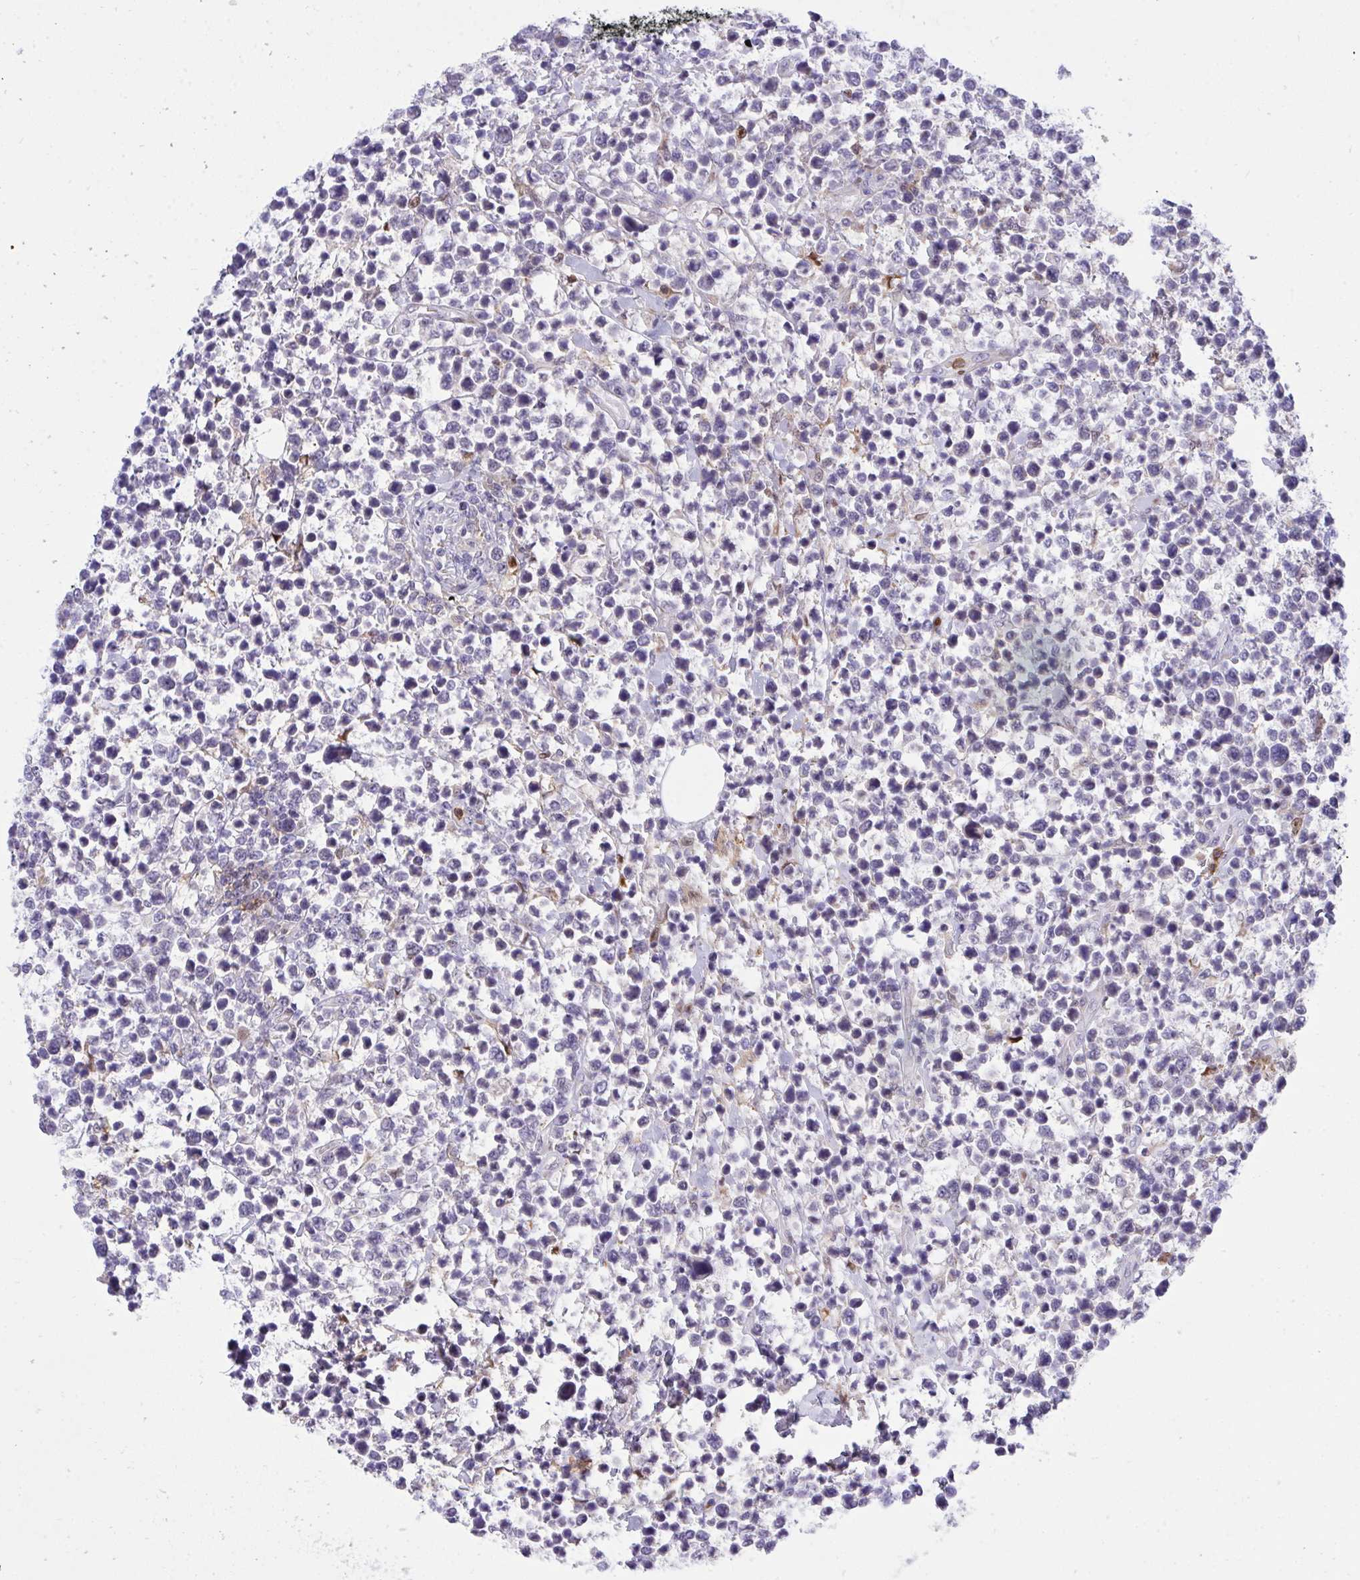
{"staining": {"intensity": "weak", "quantity": "<25%", "location": "cytoplasmic/membranous"}, "tissue": "lymphoma", "cell_type": "Tumor cells", "image_type": "cancer", "snomed": [{"axis": "morphology", "description": "Malignant lymphoma, non-Hodgkin's type, High grade"}, {"axis": "topography", "description": "Soft tissue"}], "caption": "IHC micrograph of neoplastic tissue: lymphoma stained with DAB reveals no significant protein expression in tumor cells.", "gene": "ZNF554", "patient": {"sex": "female", "age": 56}}